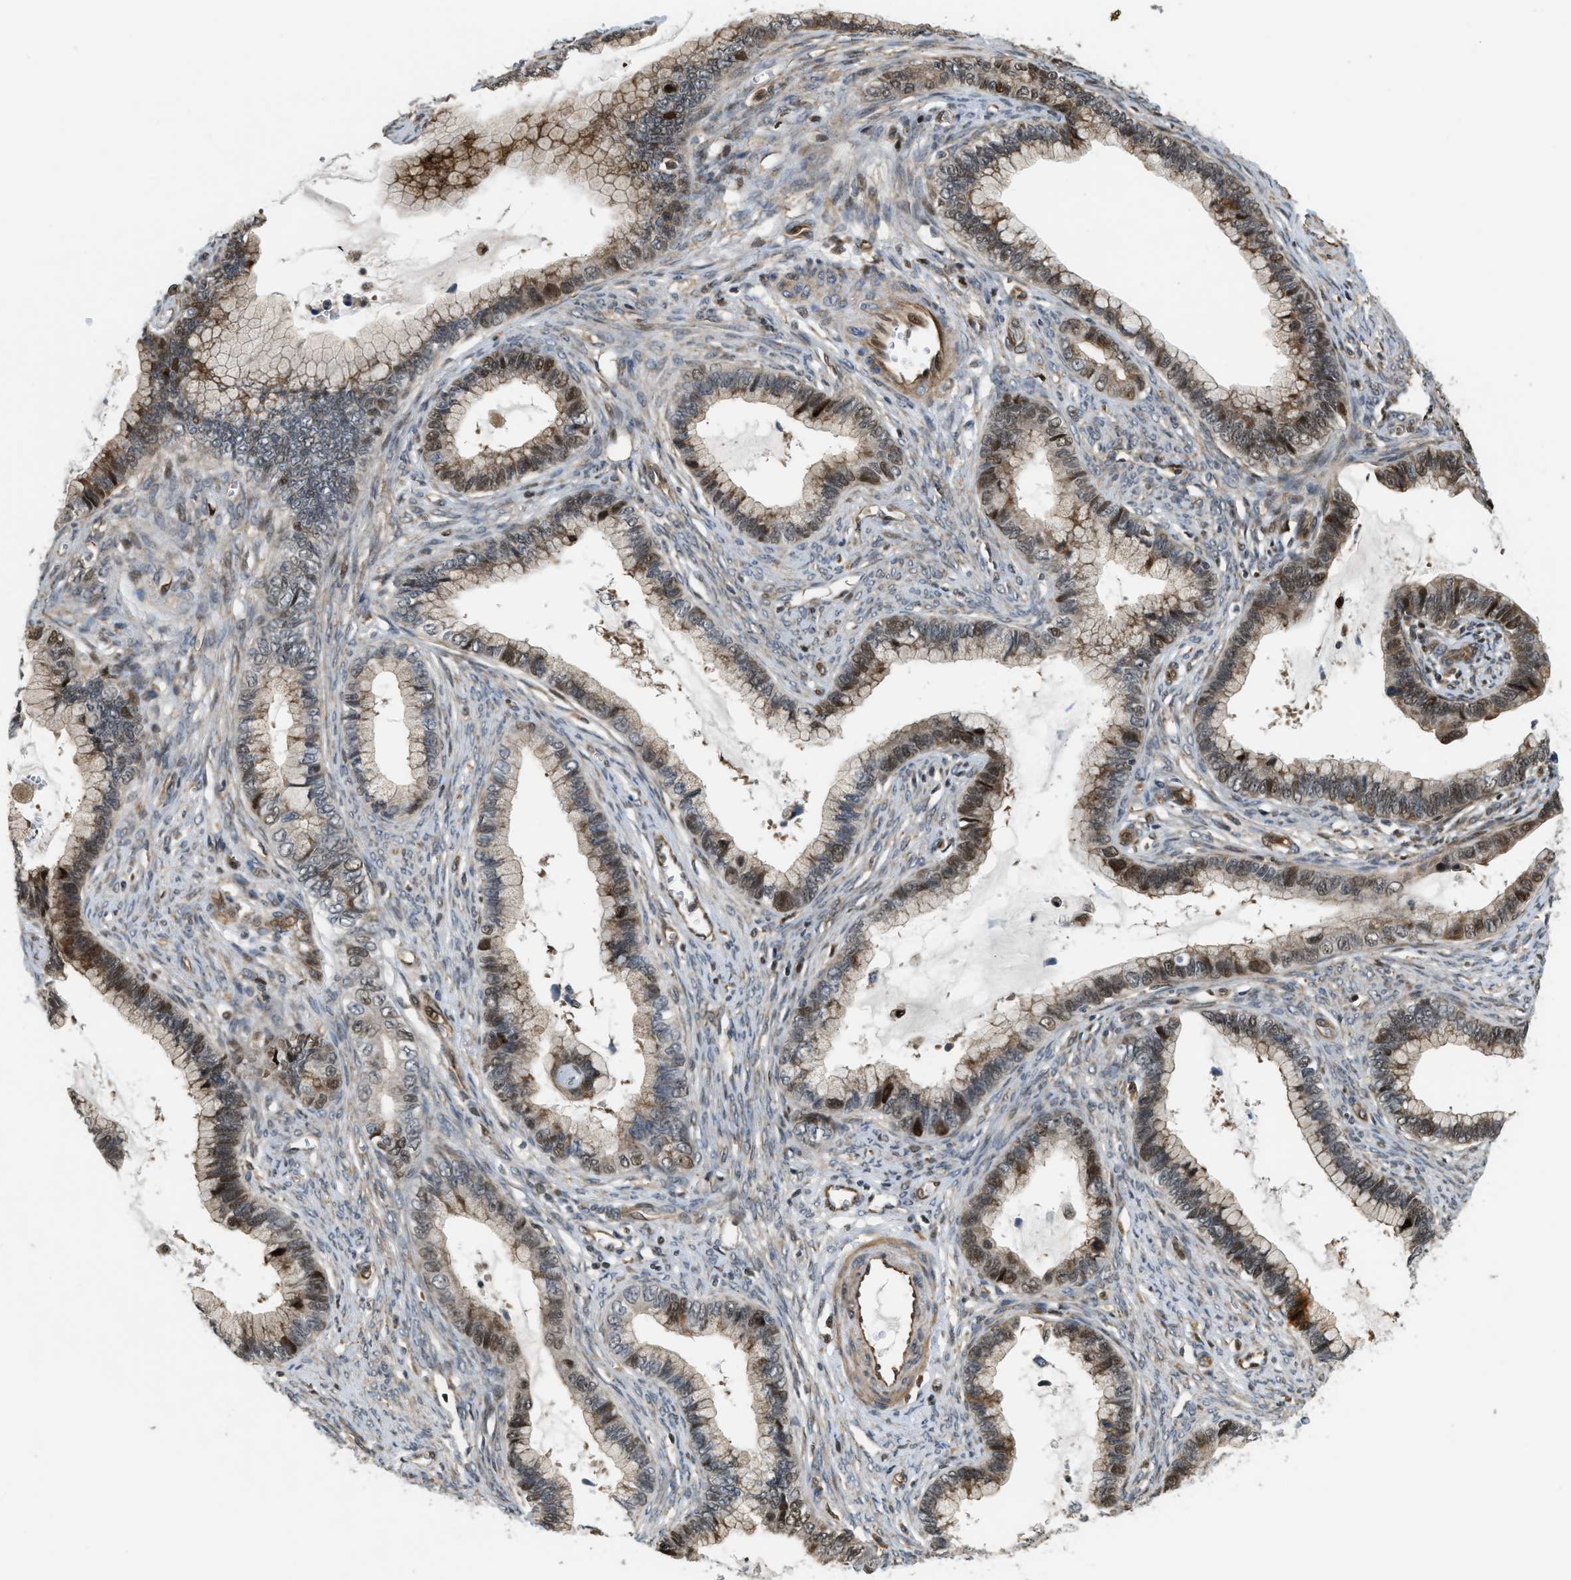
{"staining": {"intensity": "moderate", "quantity": "<25%", "location": "cytoplasmic/membranous,nuclear"}, "tissue": "cervical cancer", "cell_type": "Tumor cells", "image_type": "cancer", "snomed": [{"axis": "morphology", "description": "Adenocarcinoma, NOS"}, {"axis": "topography", "description": "Cervix"}], "caption": "About <25% of tumor cells in adenocarcinoma (cervical) demonstrate moderate cytoplasmic/membranous and nuclear protein expression as visualized by brown immunohistochemical staining.", "gene": "LTA4H", "patient": {"sex": "female", "age": 44}}